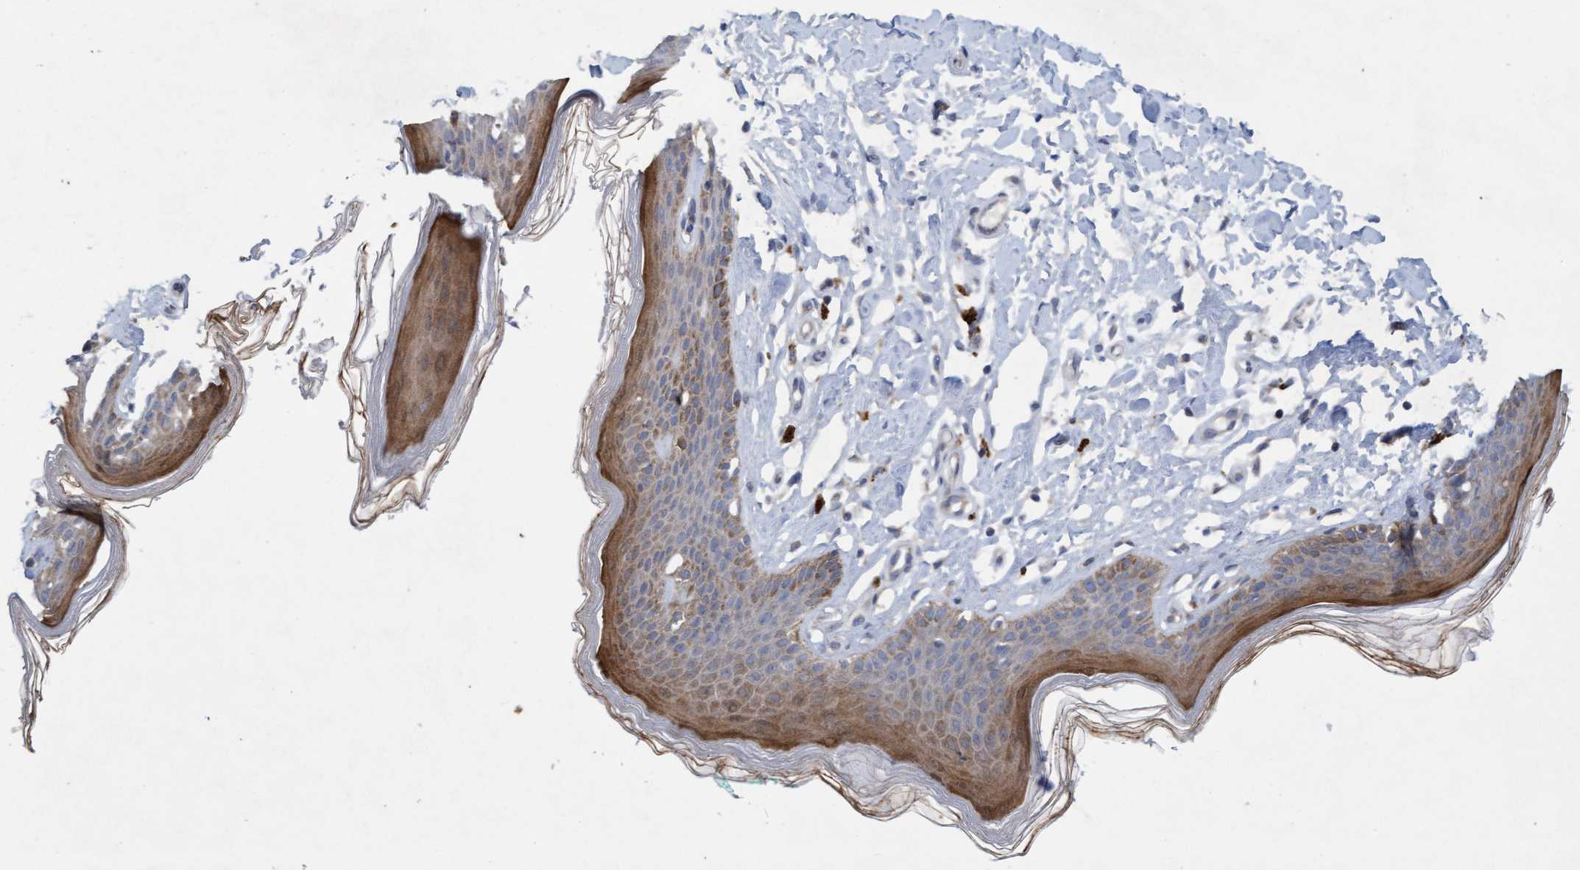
{"staining": {"intensity": "moderate", "quantity": ">75%", "location": "cytoplasmic/membranous"}, "tissue": "skin", "cell_type": "Epidermal cells", "image_type": "normal", "snomed": [{"axis": "morphology", "description": "Normal tissue, NOS"}, {"axis": "topography", "description": "Vulva"}], "caption": "Epidermal cells demonstrate medium levels of moderate cytoplasmic/membranous staining in approximately >75% of cells in benign human skin.", "gene": "DDHD2", "patient": {"sex": "female", "age": 66}}